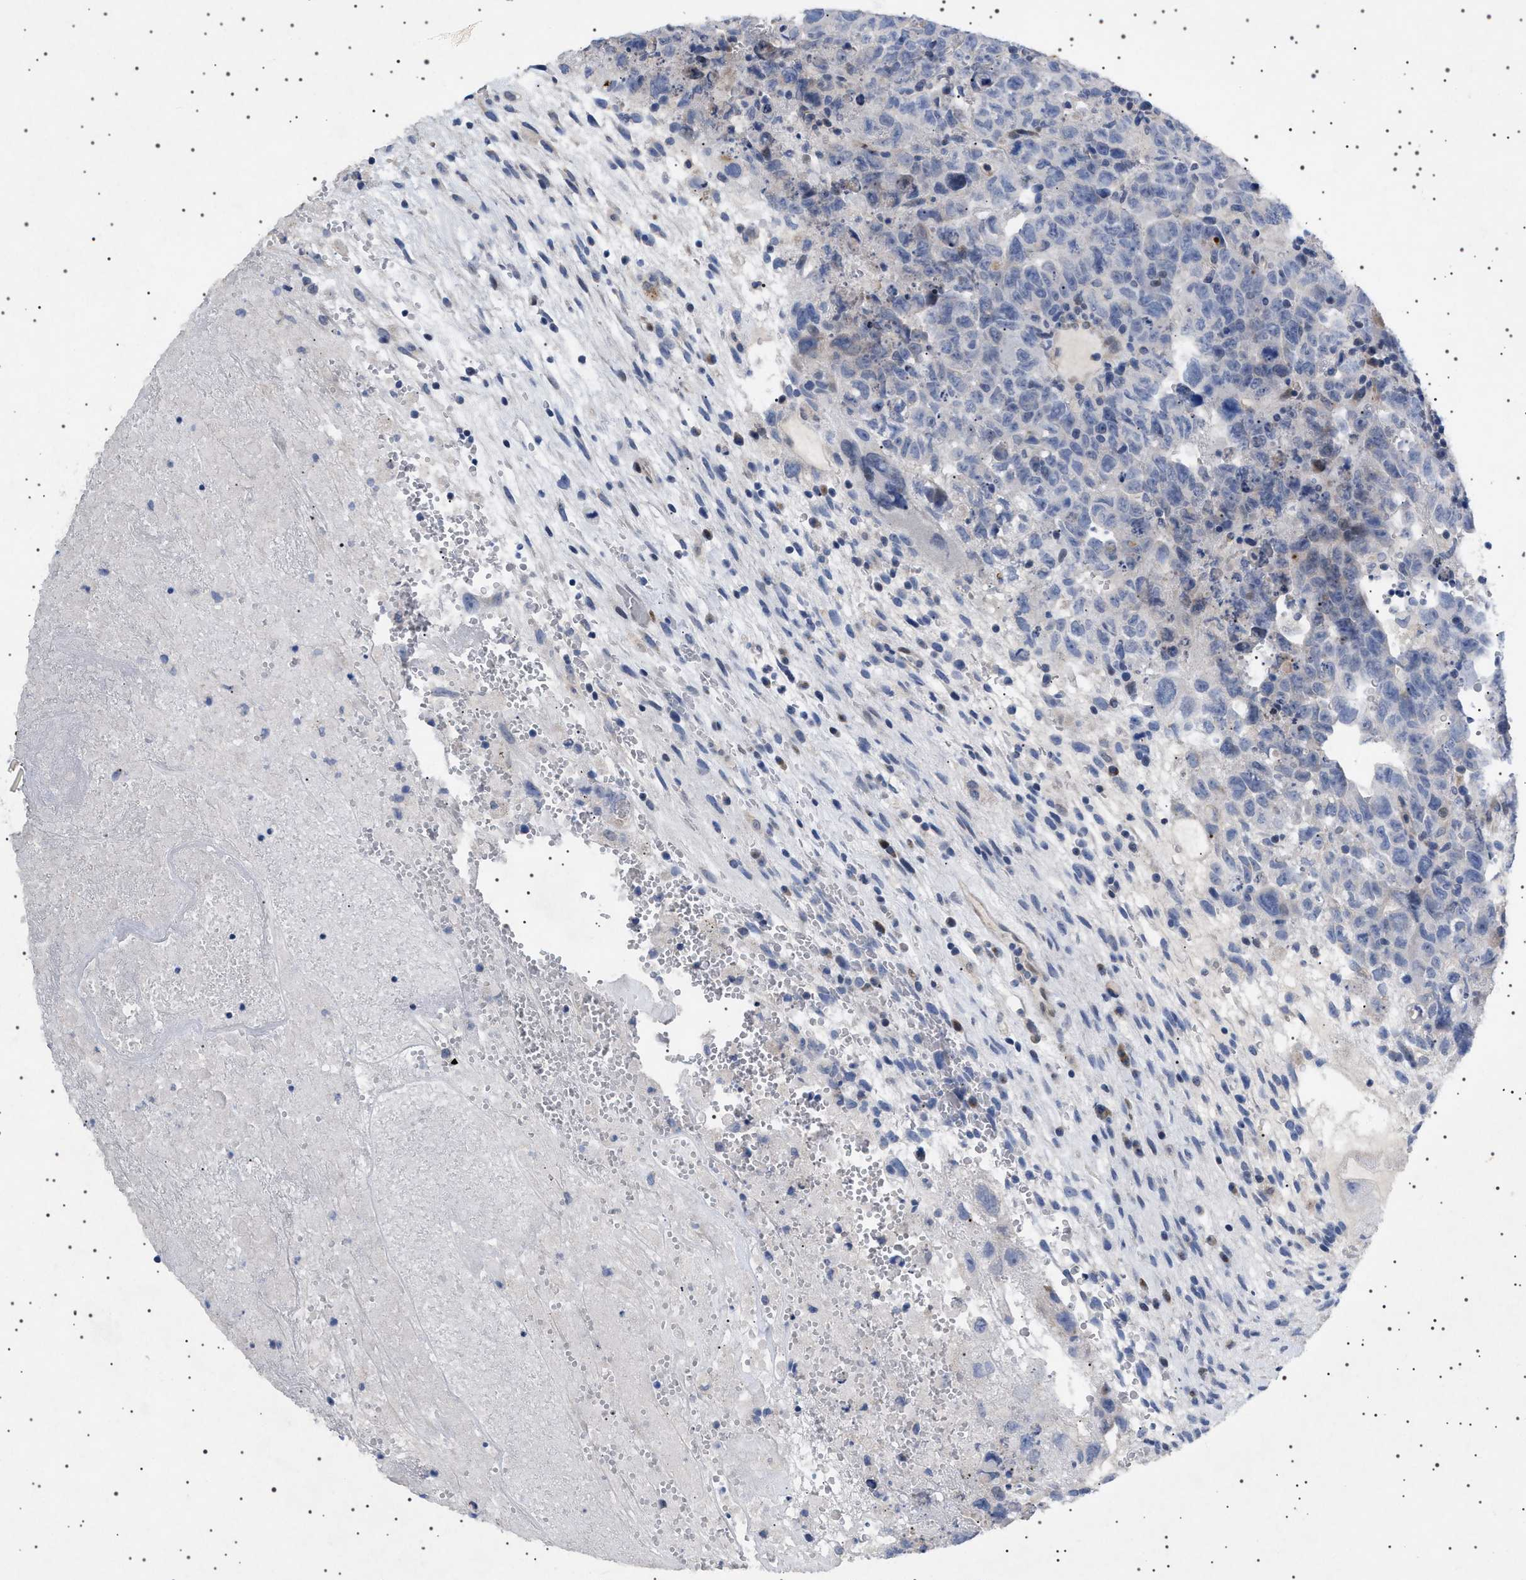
{"staining": {"intensity": "negative", "quantity": "none", "location": "none"}, "tissue": "testis cancer", "cell_type": "Tumor cells", "image_type": "cancer", "snomed": [{"axis": "morphology", "description": "Carcinoma, Embryonal, NOS"}, {"axis": "topography", "description": "Testis"}], "caption": "Image shows no protein positivity in tumor cells of testis cancer tissue. (Immunohistochemistry, brightfield microscopy, high magnification).", "gene": "HTR1A", "patient": {"sex": "male", "age": 28}}